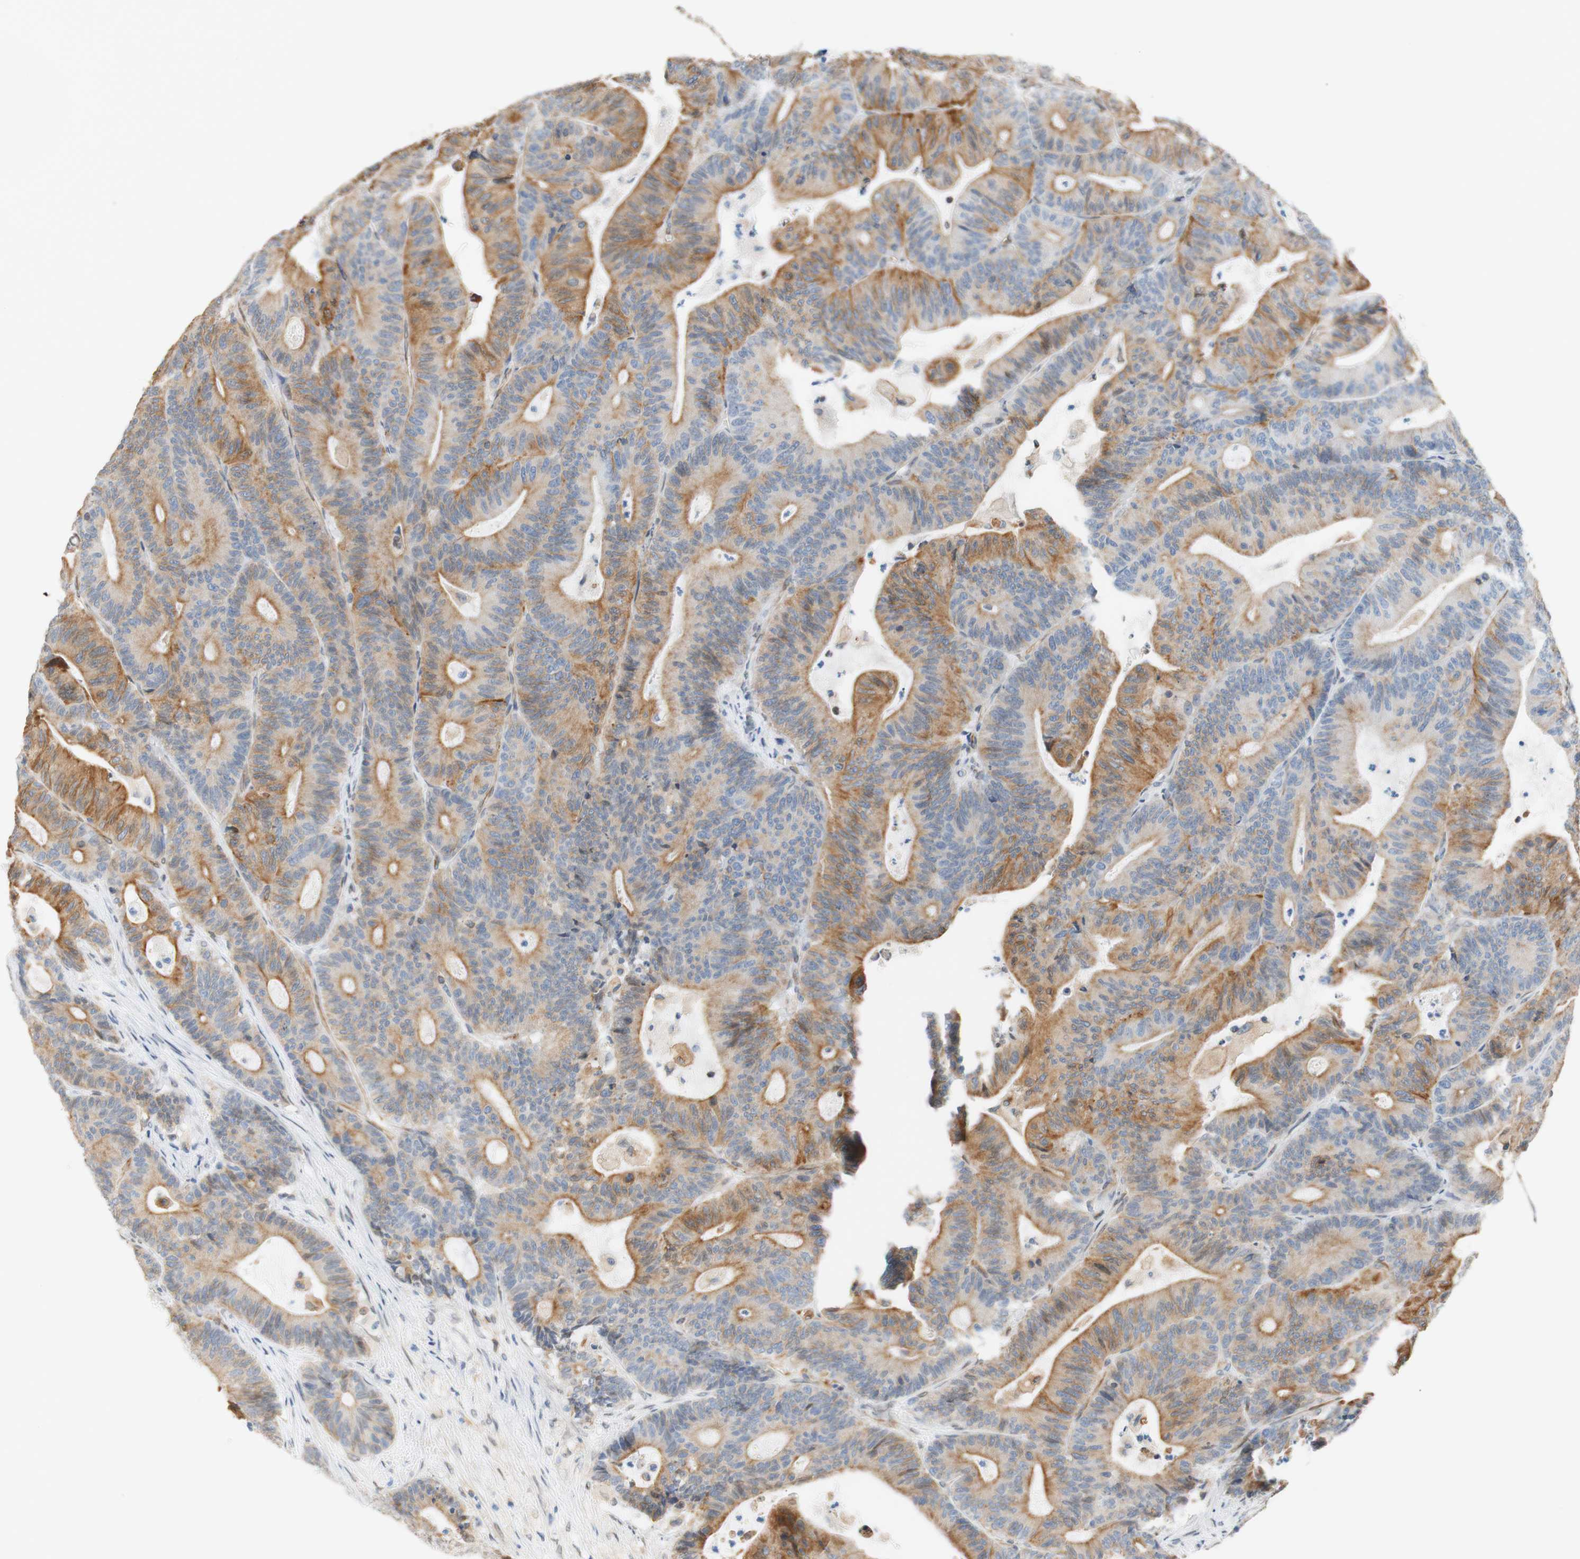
{"staining": {"intensity": "moderate", "quantity": "25%-75%", "location": "cytoplasmic/membranous"}, "tissue": "colorectal cancer", "cell_type": "Tumor cells", "image_type": "cancer", "snomed": [{"axis": "morphology", "description": "Adenocarcinoma, NOS"}, {"axis": "topography", "description": "Colon"}], "caption": "Colorectal cancer tissue exhibits moderate cytoplasmic/membranous positivity in about 25%-75% of tumor cells, visualized by immunohistochemistry. (DAB (3,3'-diaminobenzidine) IHC with brightfield microscopy, high magnification).", "gene": "ENDOD1", "patient": {"sex": "female", "age": 84}}